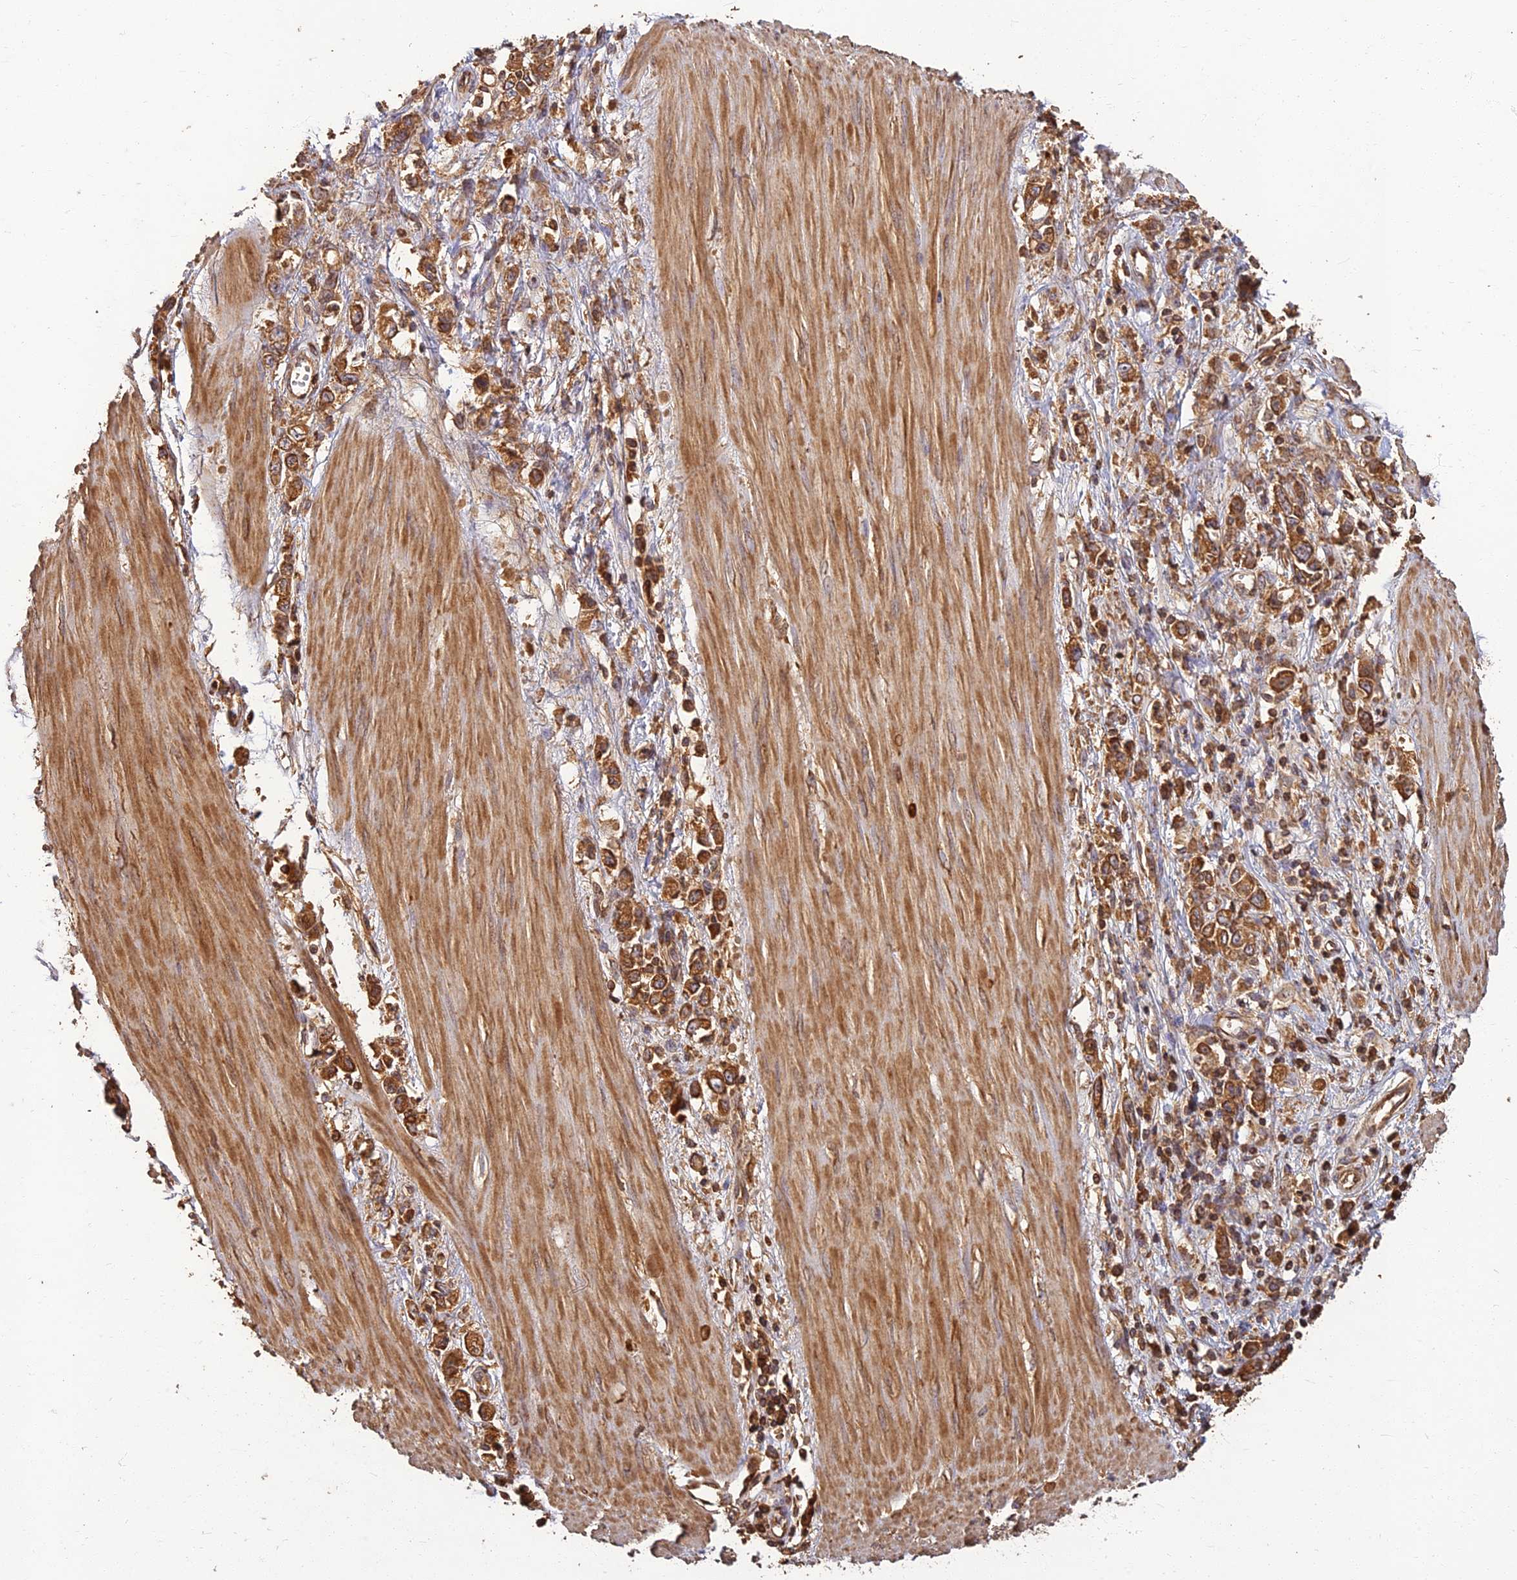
{"staining": {"intensity": "moderate", "quantity": ">75%", "location": "cytoplasmic/membranous"}, "tissue": "stomach cancer", "cell_type": "Tumor cells", "image_type": "cancer", "snomed": [{"axis": "morphology", "description": "Adenocarcinoma, NOS"}, {"axis": "topography", "description": "Stomach"}], "caption": "Moderate cytoplasmic/membranous staining is identified in approximately >75% of tumor cells in stomach cancer. The staining was performed using DAB (3,3'-diaminobenzidine) to visualize the protein expression in brown, while the nuclei were stained in blue with hematoxylin (Magnification: 20x).", "gene": "CORO1C", "patient": {"sex": "female", "age": 76}}